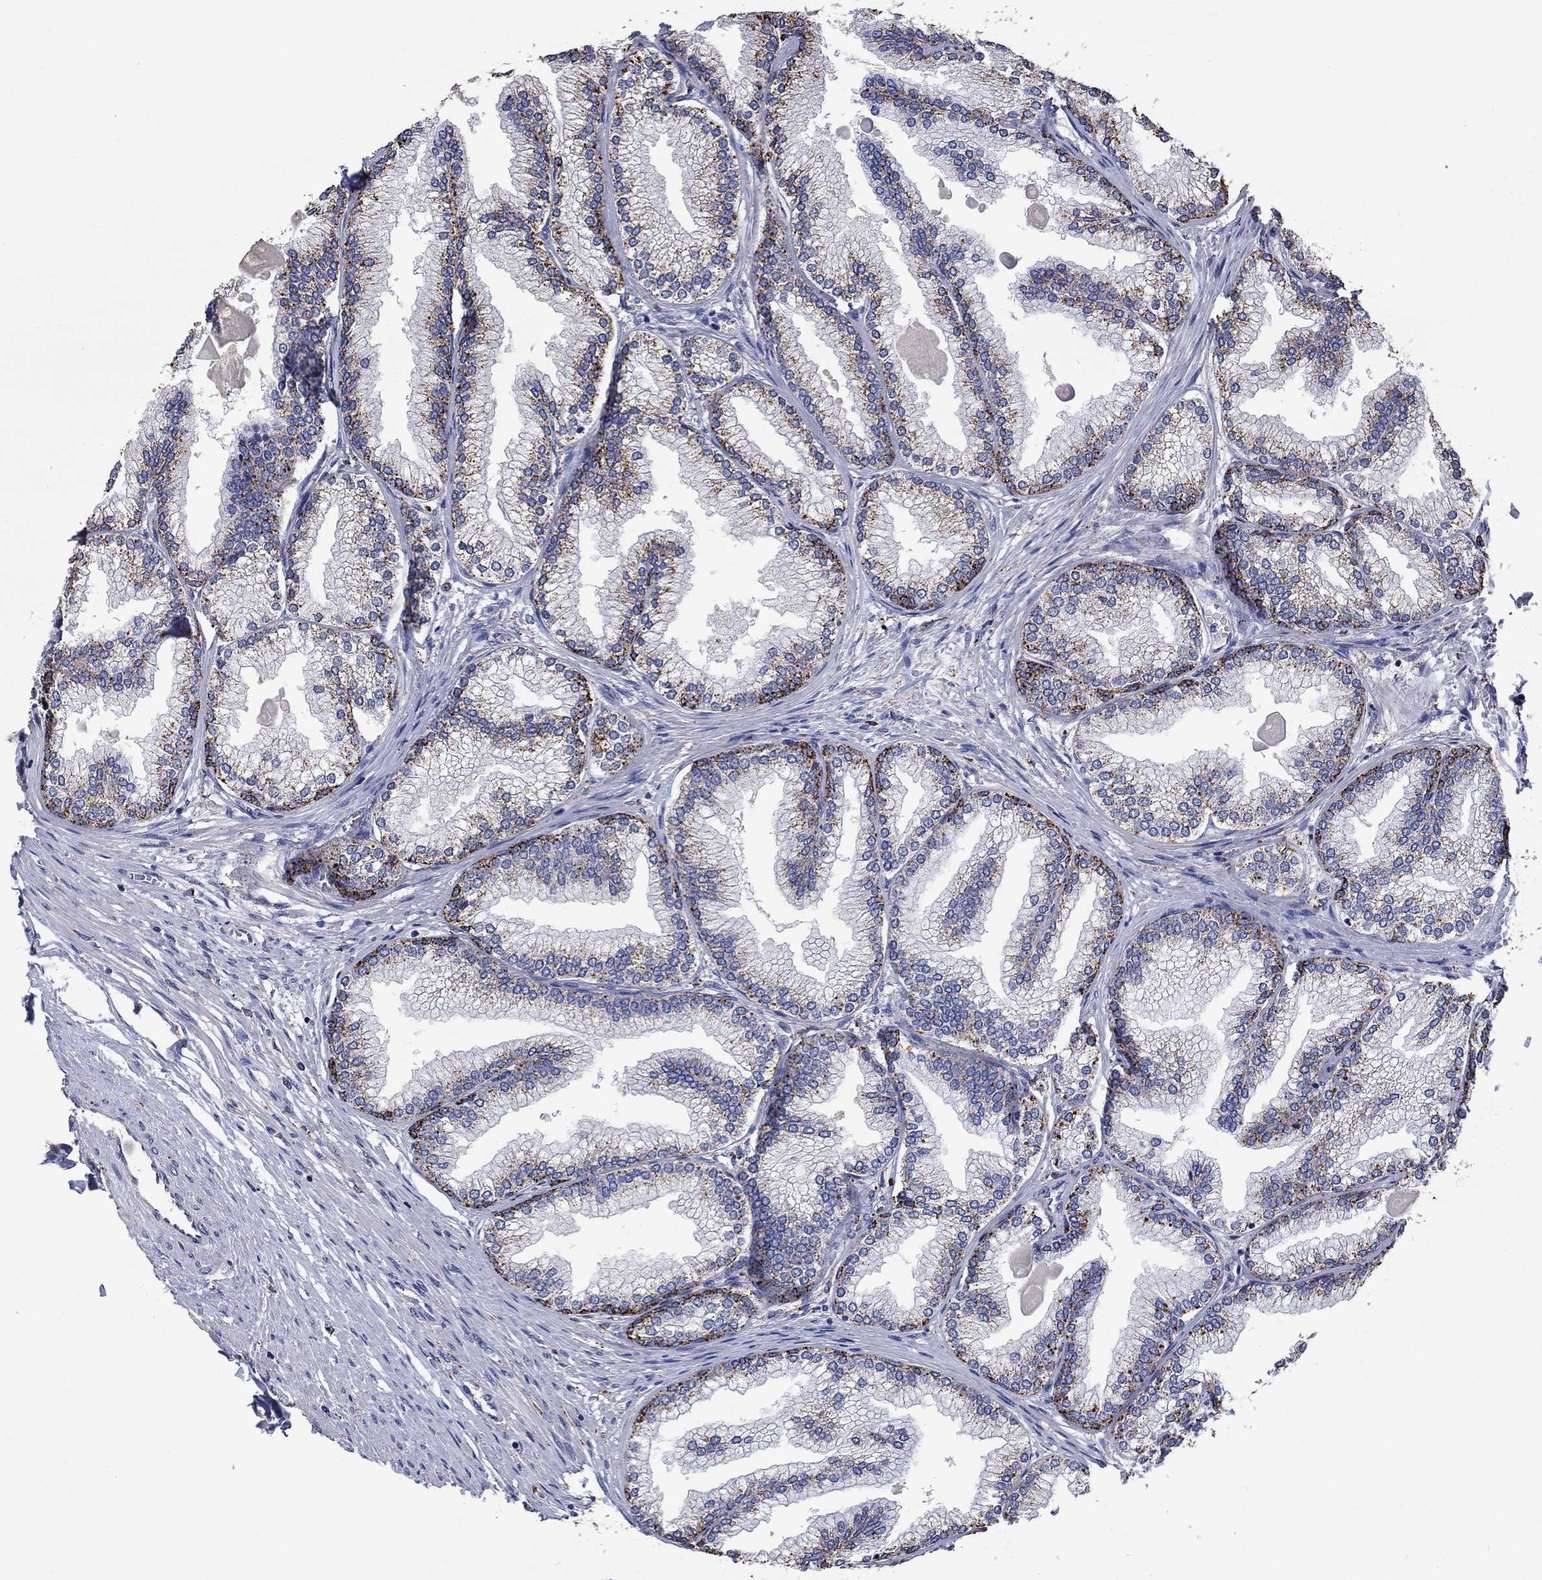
{"staining": {"intensity": "strong", "quantity": "25%-75%", "location": "cytoplasmic/membranous"}, "tissue": "prostate", "cell_type": "Glandular cells", "image_type": "normal", "snomed": [{"axis": "morphology", "description": "Normal tissue, NOS"}, {"axis": "topography", "description": "Prostate"}], "caption": "Protein expression analysis of unremarkable human prostate reveals strong cytoplasmic/membranous staining in about 25%-75% of glandular cells. The staining was performed using DAB, with brown indicating positive protein expression. Nuclei are stained blue with hematoxylin.", "gene": "CTSB", "patient": {"sex": "male", "age": 72}}